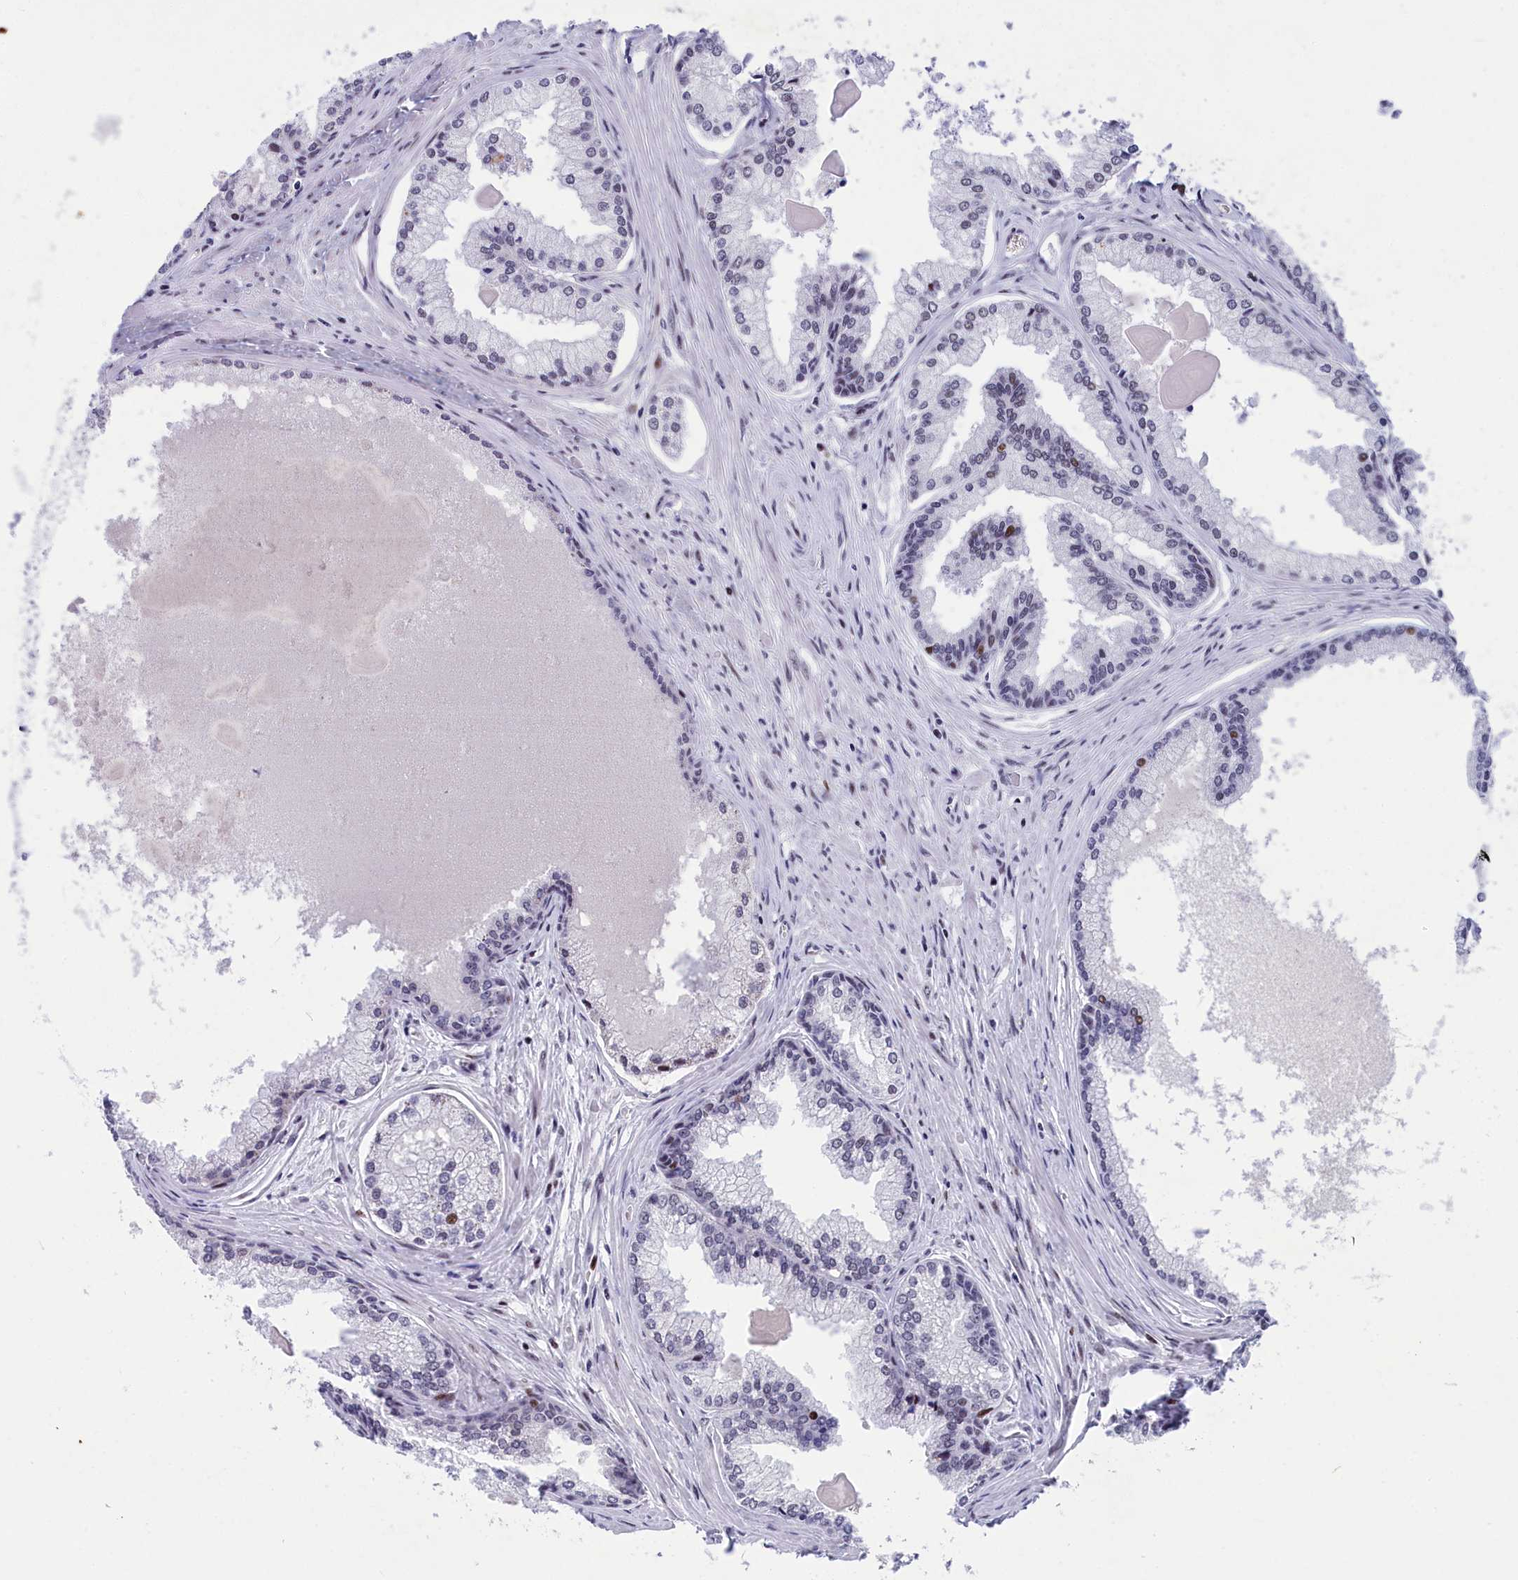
{"staining": {"intensity": "negative", "quantity": "none", "location": "none"}, "tissue": "prostate cancer", "cell_type": "Tumor cells", "image_type": "cancer", "snomed": [{"axis": "morphology", "description": "Adenocarcinoma, High grade"}, {"axis": "topography", "description": "Prostate"}], "caption": "High magnification brightfield microscopy of prostate cancer stained with DAB (3,3'-diaminobenzidine) (brown) and counterstained with hematoxylin (blue): tumor cells show no significant staining.", "gene": "NSA2", "patient": {"sex": "male", "age": 68}}